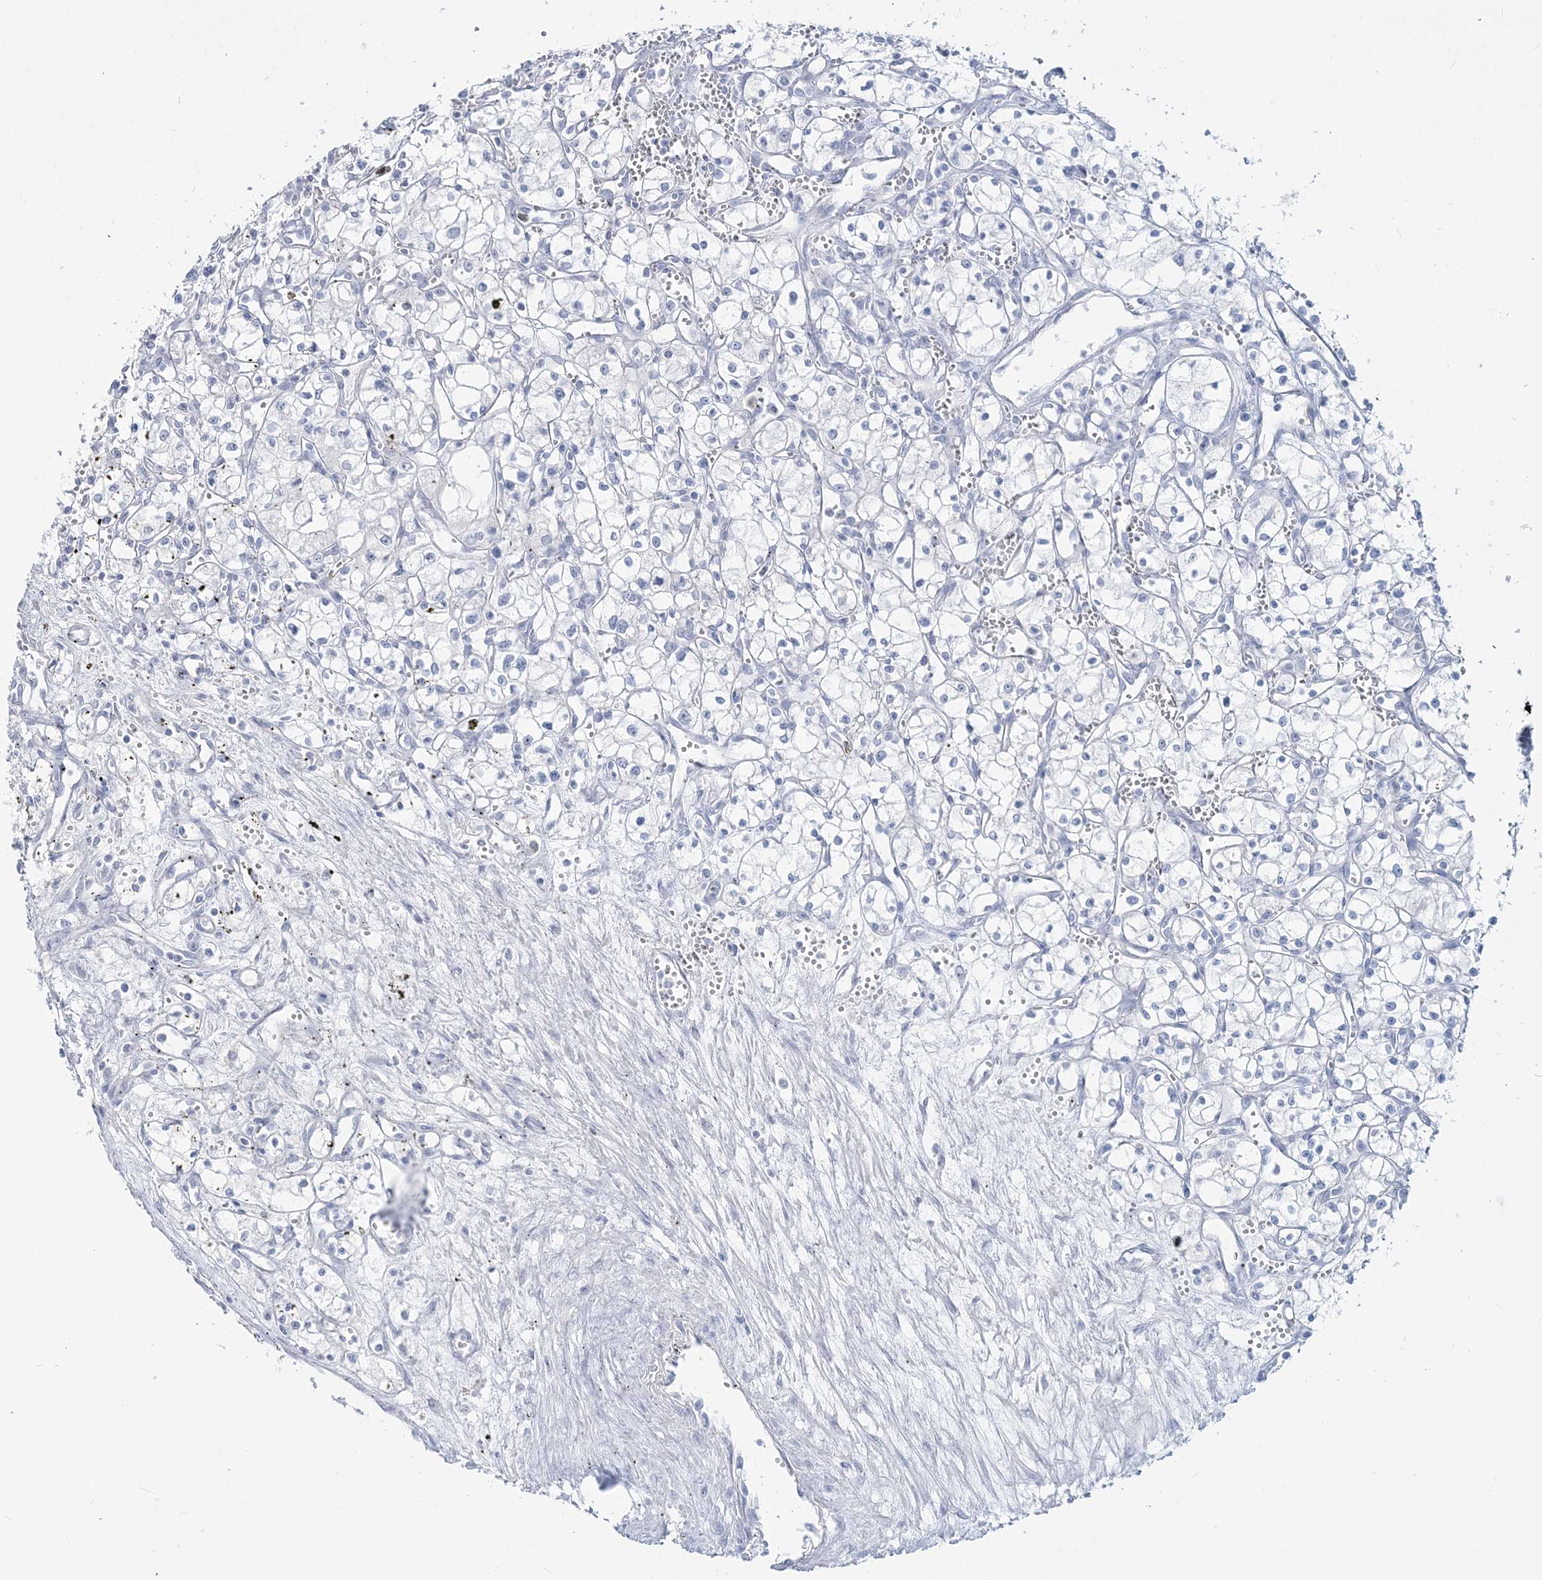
{"staining": {"intensity": "negative", "quantity": "none", "location": "none"}, "tissue": "renal cancer", "cell_type": "Tumor cells", "image_type": "cancer", "snomed": [{"axis": "morphology", "description": "Adenocarcinoma, NOS"}, {"axis": "topography", "description": "Kidney"}], "caption": "High magnification brightfield microscopy of renal cancer stained with DAB (3,3'-diaminobenzidine) (brown) and counterstained with hematoxylin (blue): tumor cells show no significant staining.", "gene": "CYP3A4", "patient": {"sex": "male", "age": 59}}